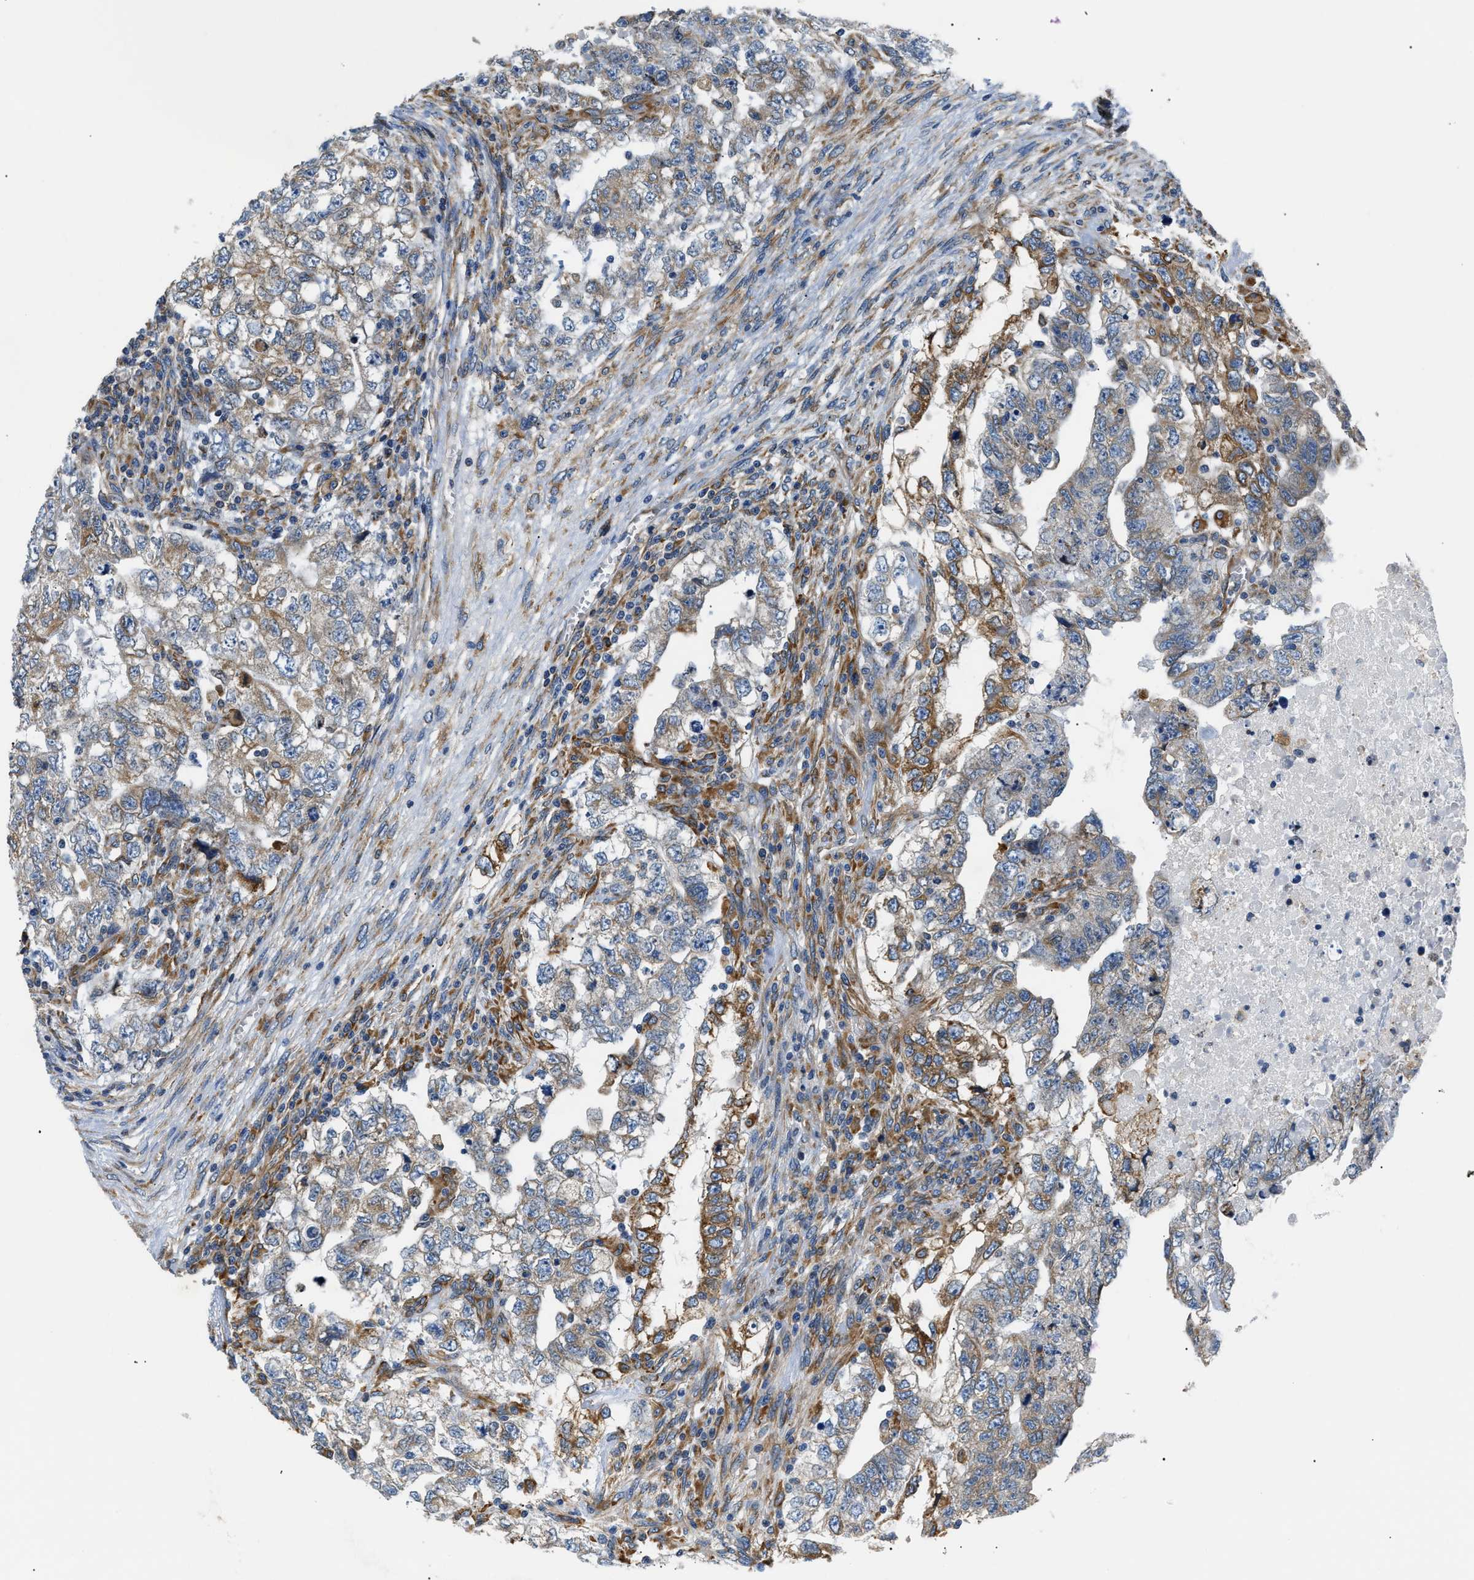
{"staining": {"intensity": "weak", "quantity": "25%-75%", "location": "cytoplasmic/membranous"}, "tissue": "testis cancer", "cell_type": "Tumor cells", "image_type": "cancer", "snomed": [{"axis": "morphology", "description": "Carcinoma, Embryonal, NOS"}, {"axis": "topography", "description": "Testis"}], "caption": "Weak cytoplasmic/membranous positivity for a protein is appreciated in approximately 25%-75% of tumor cells of embryonal carcinoma (testis) using immunohistochemistry.", "gene": "HDHD3", "patient": {"sex": "male", "age": 36}}